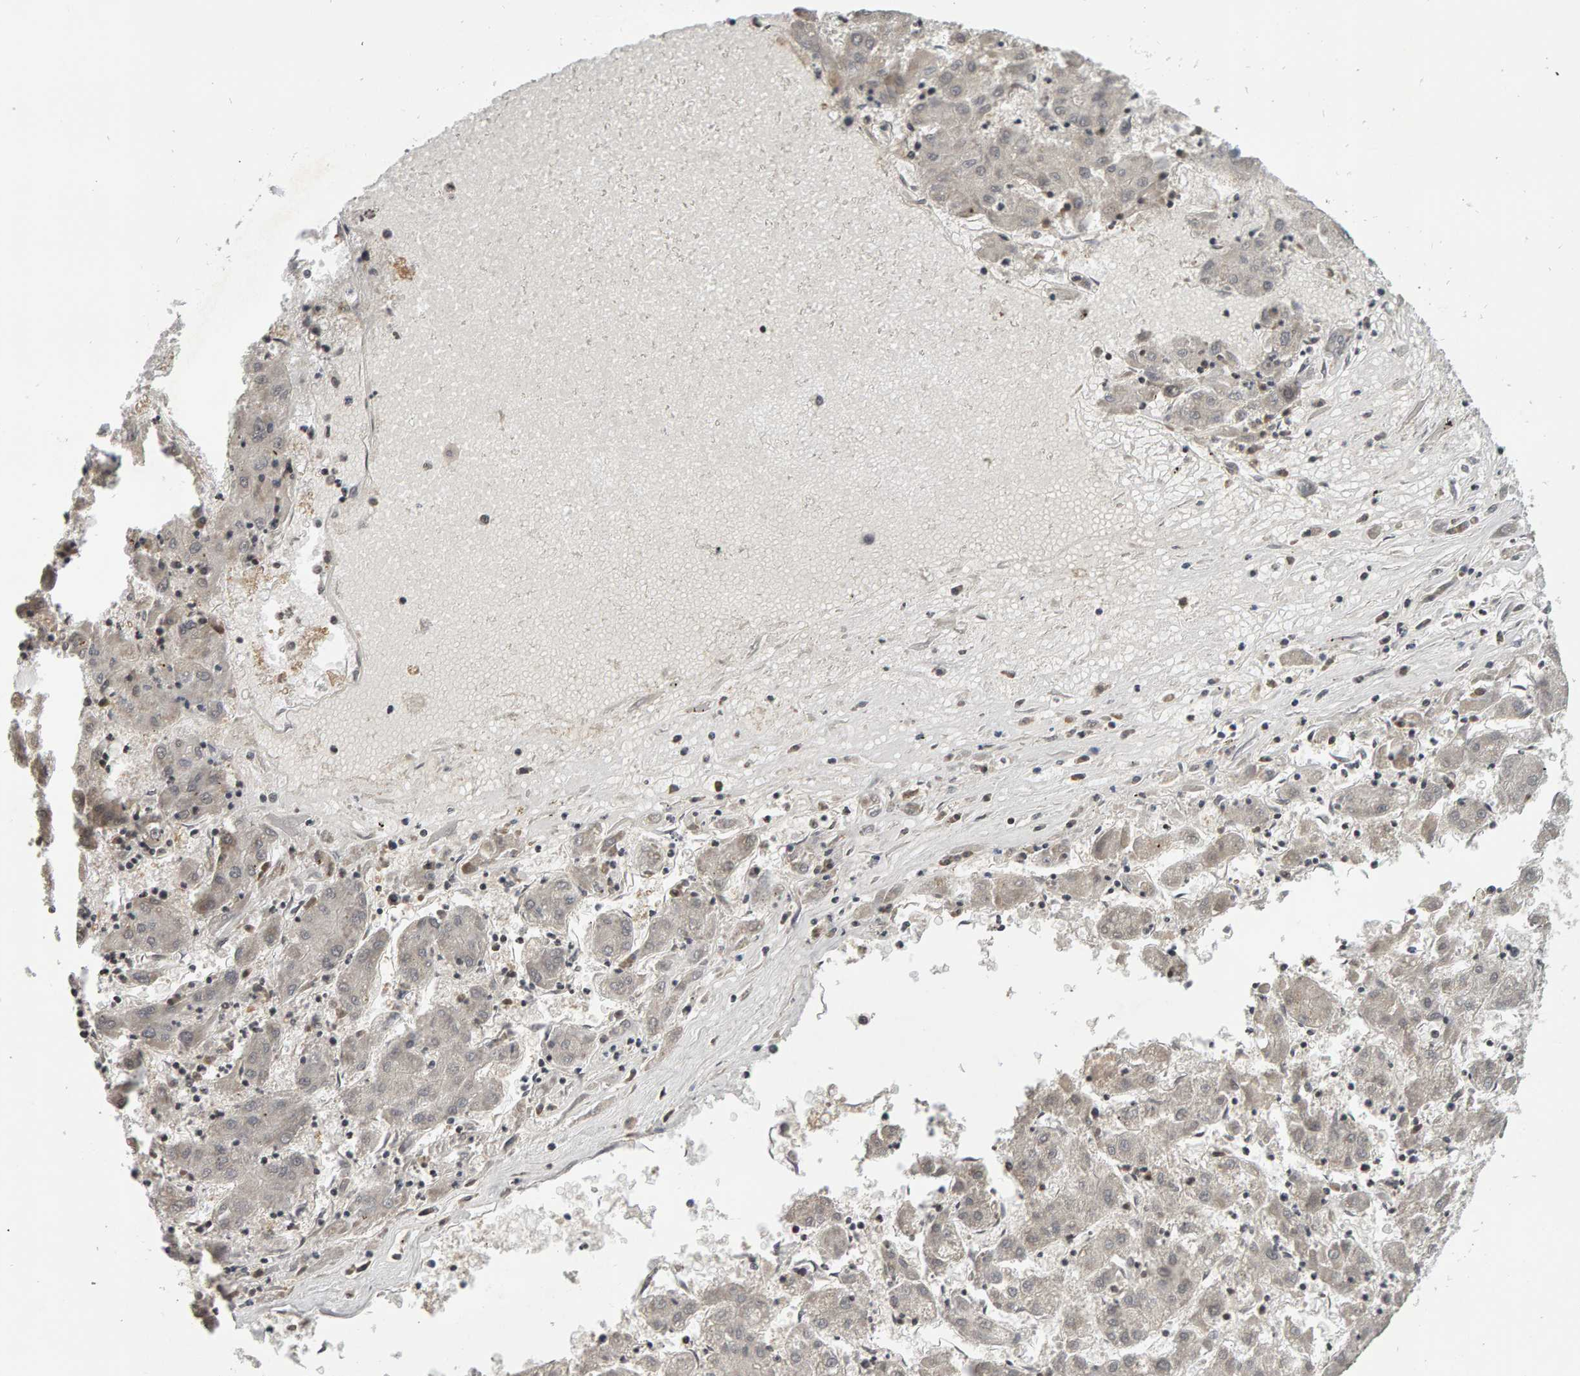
{"staining": {"intensity": "negative", "quantity": "none", "location": "none"}, "tissue": "liver cancer", "cell_type": "Tumor cells", "image_type": "cancer", "snomed": [{"axis": "morphology", "description": "Carcinoma, Hepatocellular, NOS"}, {"axis": "topography", "description": "Liver"}], "caption": "Immunohistochemical staining of liver cancer (hepatocellular carcinoma) shows no significant positivity in tumor cells.", "gene": "TRAM1", "patient": {"sex": "male", "age": 72}}